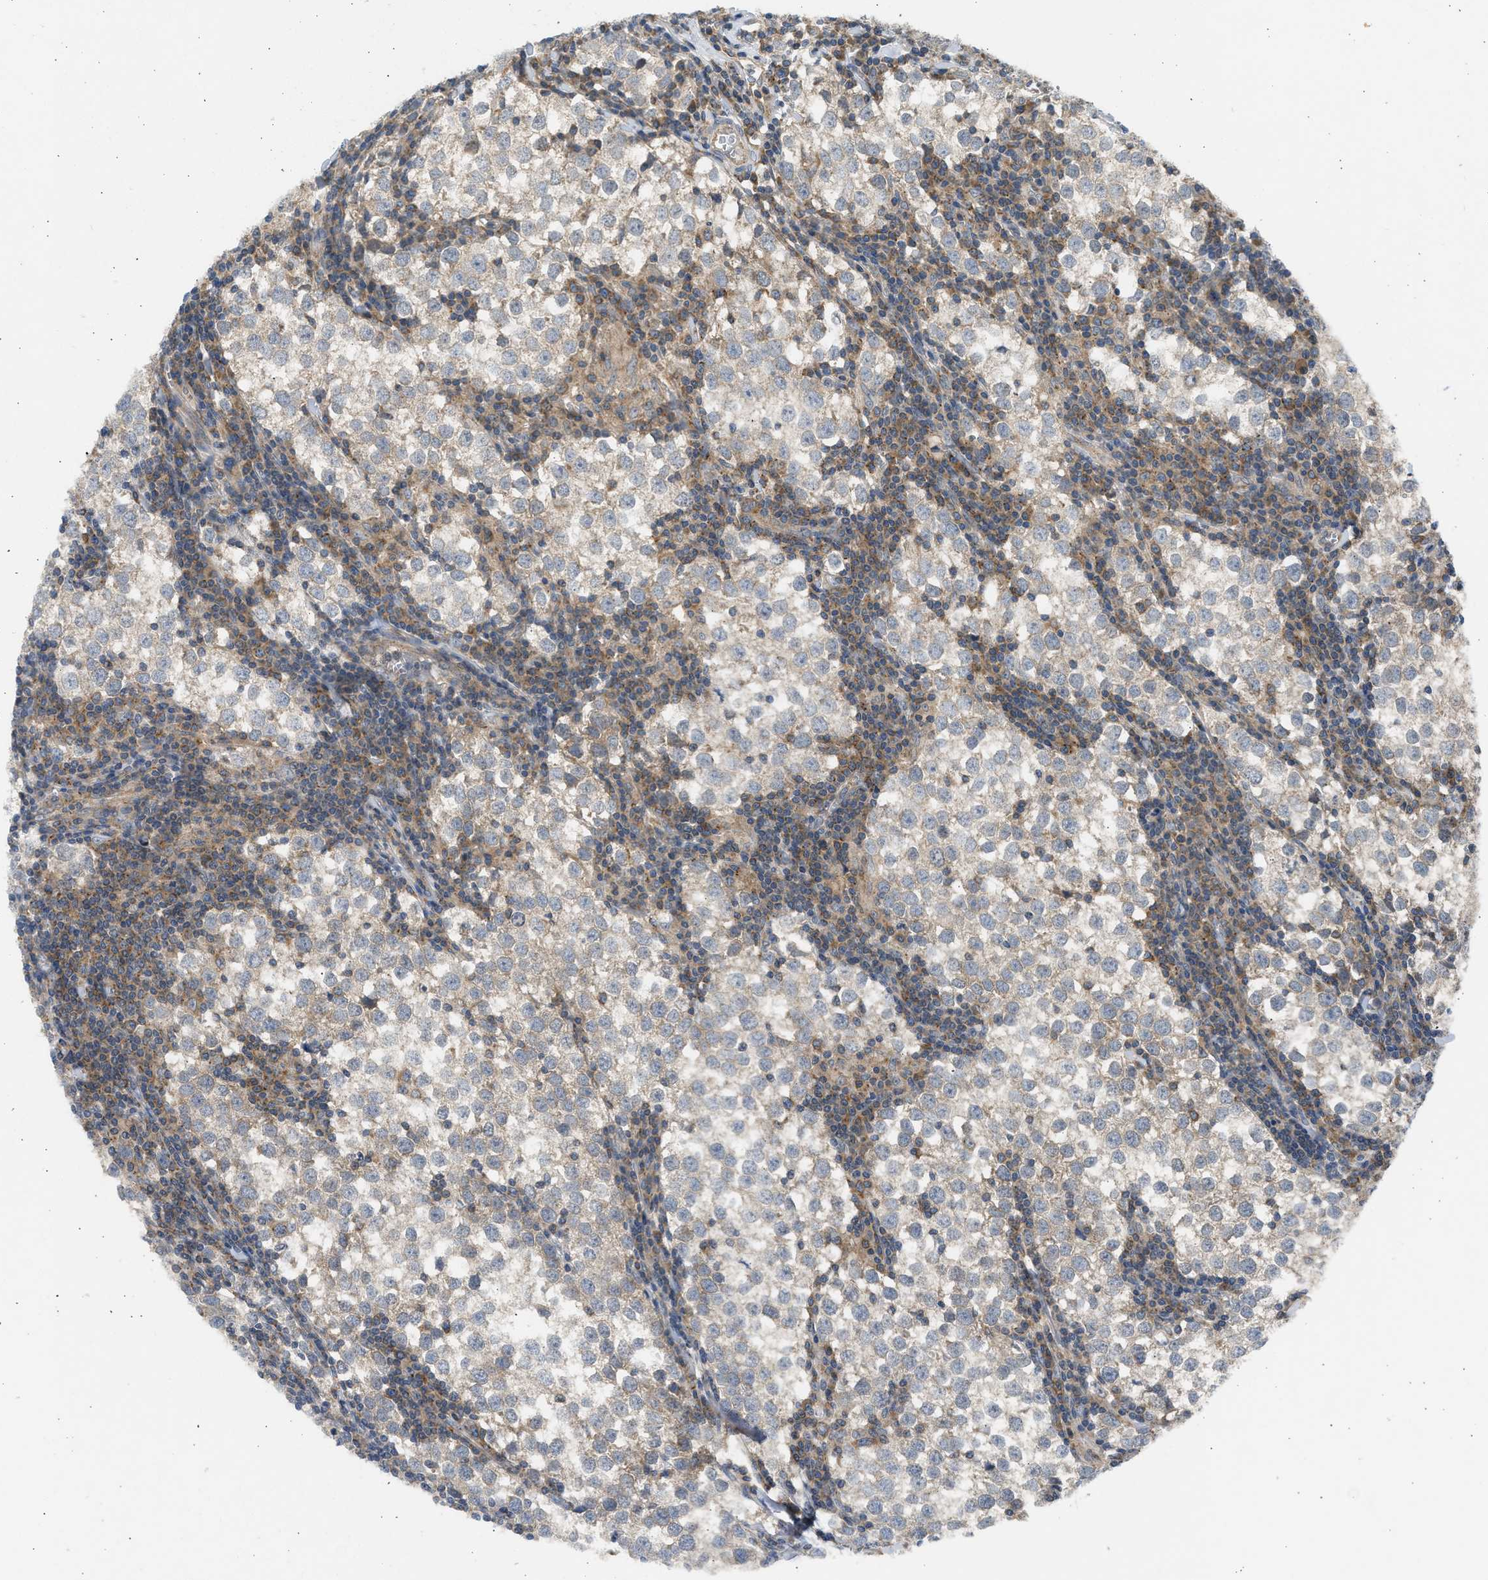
{"staining": {"intensity": "negative", "quantity": "none", "location": "none"}, "tissue": "testis cancer", "cell_type": "Tumor cells", "image_type": "cancer", "snomed": [{"axis": "morphology", "description": "Seminoma, NOS"}, {"axis": "morphology", "description": "Carcinoma, Embryonal, NOS"}, {"axis": "topography", "description": "Testis"}], "caption": "IHC micrograph of seminoma (testis) stained for a protein (brown), which exhibits no positivity in tumor cells. The staining was performed using DAB to visualize the protein expression in brown, while the nuclei were stained in blue with hematoxylin (Magnification: 20x).", "gene": "CYP1A1", "patient": {"sex": "male", "age": 36}}